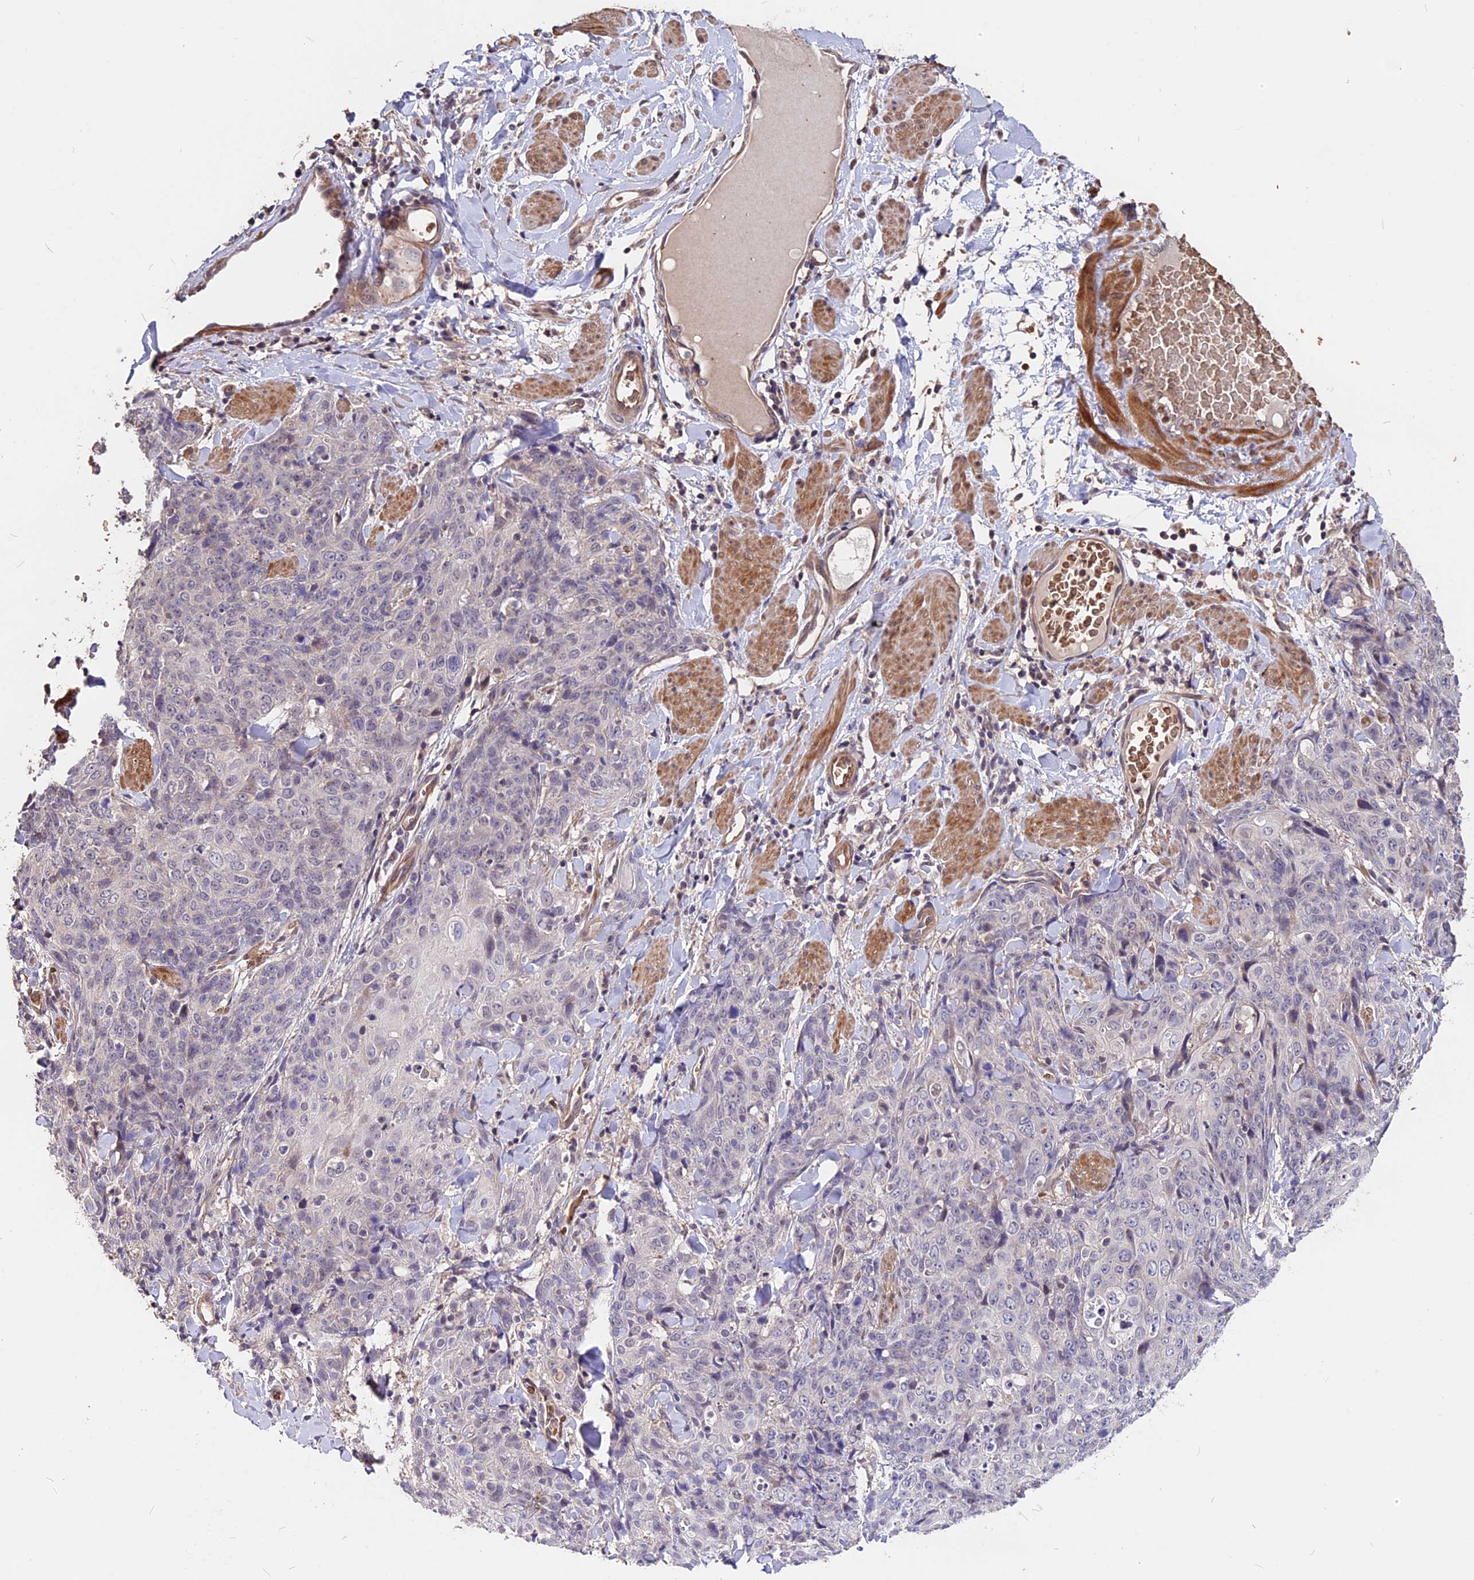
{"staining": {"intensity": "negative", "quantity": "none", "location": "none"}, "tissue": "skin cancer", "cell_type": "Tumor cells", "image_type": "cancer", "snomed": [{"axis": "morphology", "description": "Squamous cell carcinoma, NOS"}, {"axis": "topography", "description": "Skin"}, {"axis": "topography", "description": "Vulva"}], "caption": "A high-resolution histopathology image shows immunohistochemistry (IHC) staining of skin cancer (squamous cell carcinoma), which exhibits no significant positivity in tumor cells. (DAB (3,3'-diaminobenzidine) immunohistochemistry with hematoxylin counter stain).", "gene": "ZC3H10", "patient": {"sex": "female", "age": 85}}